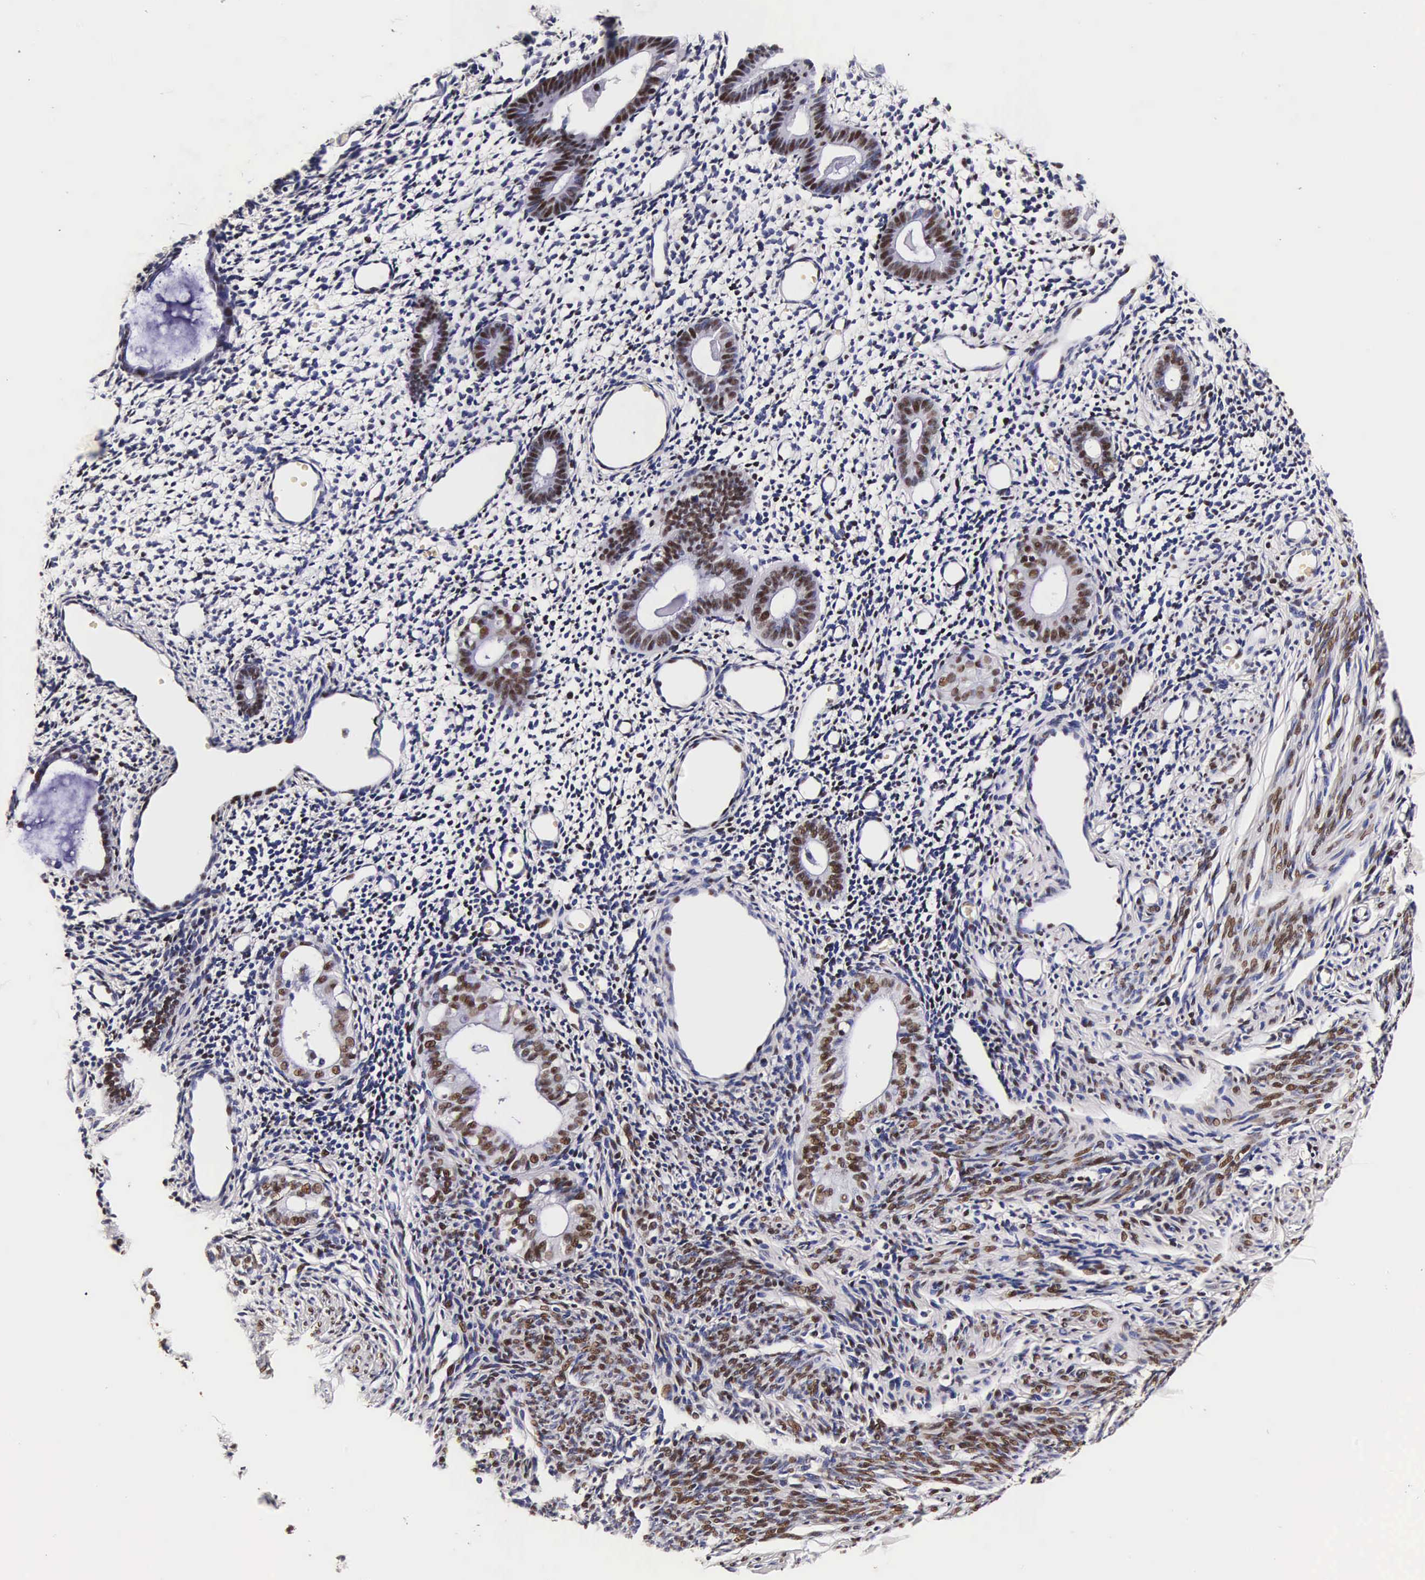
{"staining": {"intensity": "moderate", "quantity": ">75%", "location": "nuclear"}, "tissue": "endometrium", "cell_type": "Cells in endometrial stroma", "image_type": "normal", "snomed": [{"axis": "morphology", "description": "Normal tissue, NOS"}, {"axis": "morphology", "description": "Neoplasm, benign, NOS"}, {"axis": "topography", "description": "Uterus"}], "caption": "DAB immunohistochemical staining of unremarkable endometrium exhibits moderate nuclear protein positivity in approximately >75% of cells in endometrial stroma.", "gene": "BCL2L2", "patient": {"sex": "female", "age": 55}}